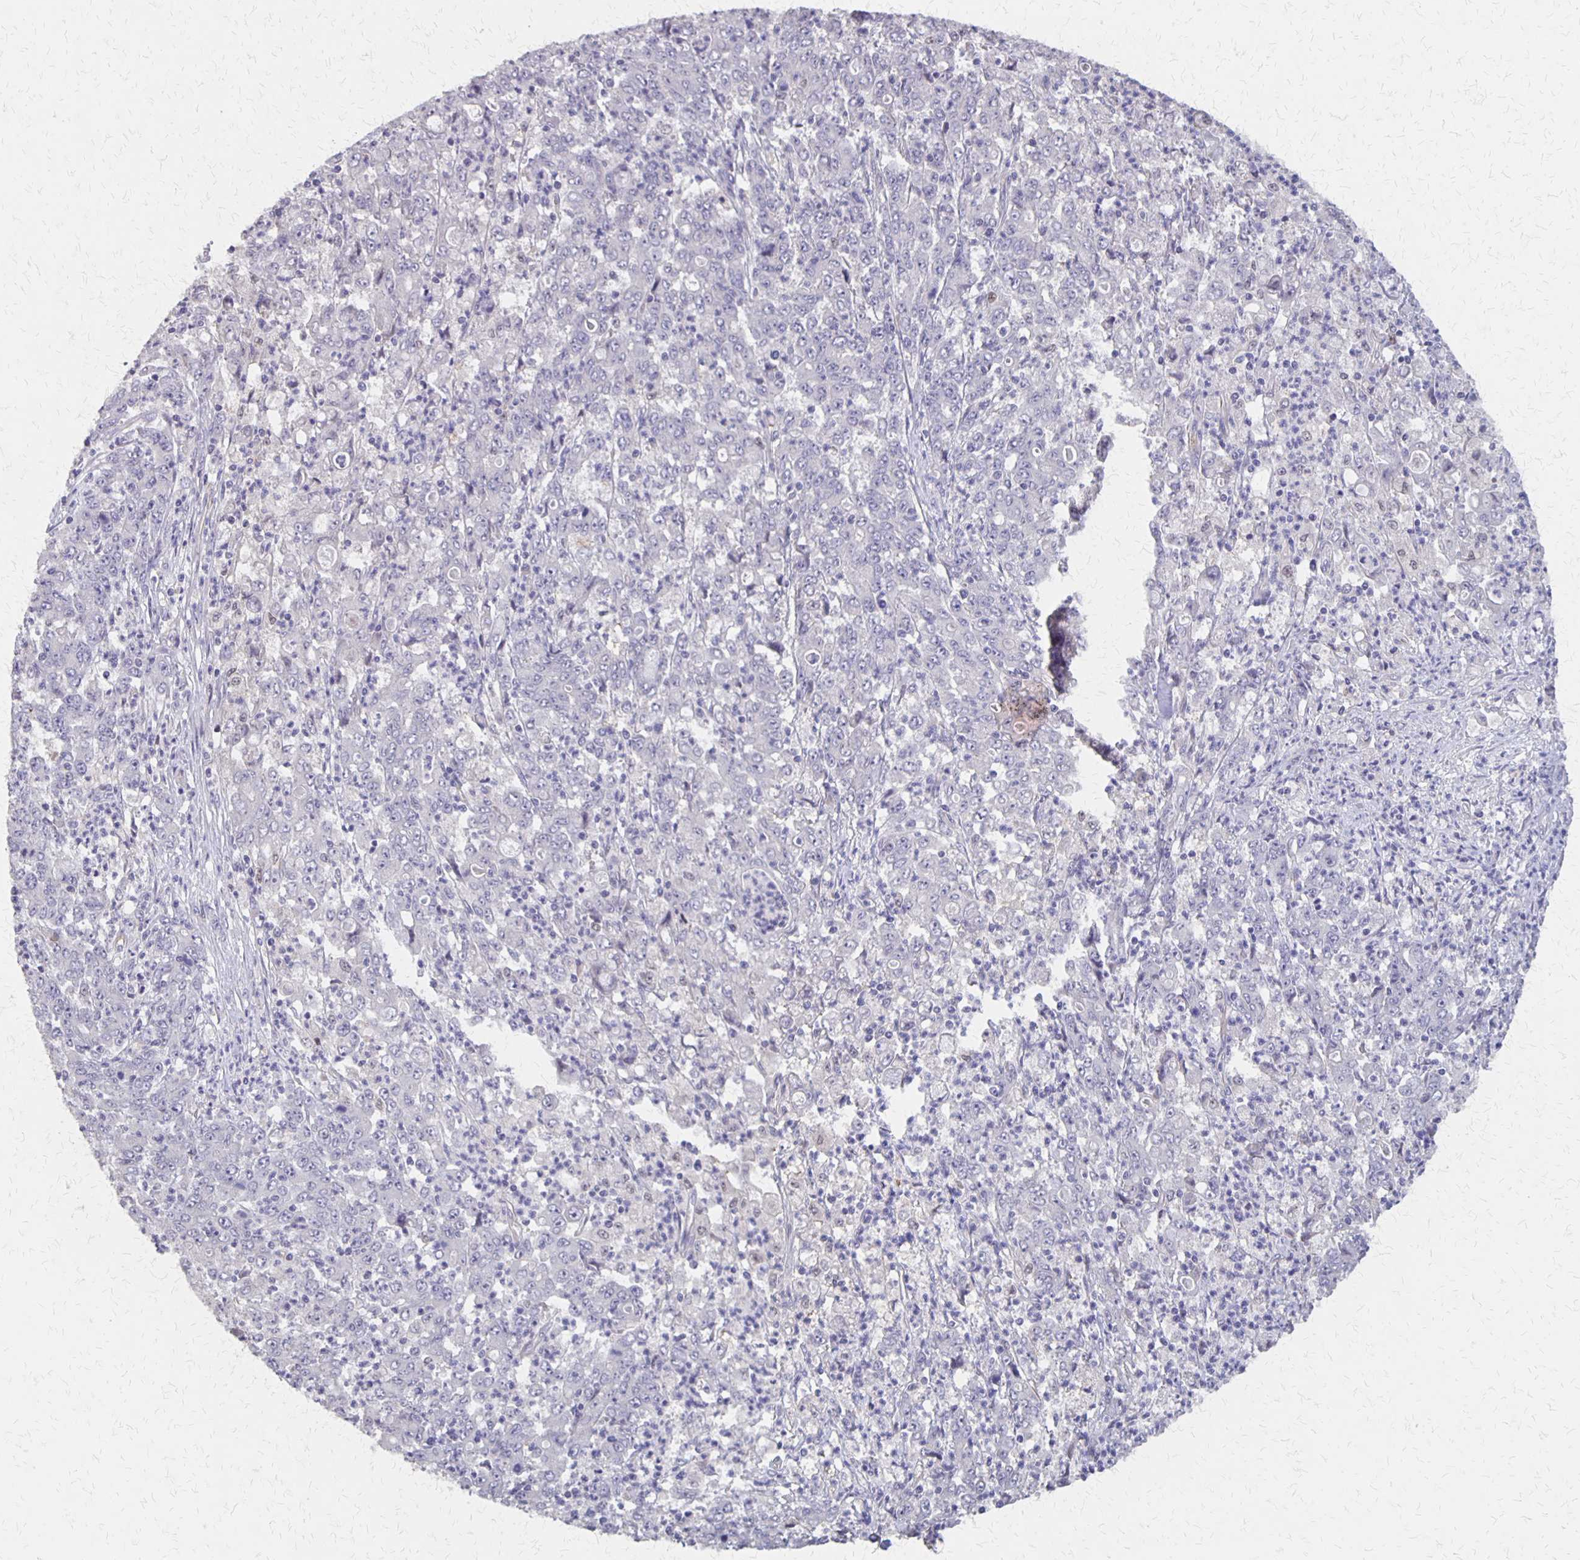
{"staining": {"intensity": "negative", "quantity": "none", "location": "none"}, "tissue": "stomach cancer", "cell_type": "Tumor cells", "image_type": "cancer", "snomed": [{"axis": "morphology", "description": "Adenocarcinoma, NOS"}, {"axis": "topography", "description": "Stomach, lower"}], "caption": "Immunohistochemical staining of stomach cancer (adenocarcinoma) exhibits no significant expression in tumor cells. The staining is performed using DAB brown chromogen with nuclei counter-stained in using hematoxylin.", "gene": "NOG", "patient": {"sex": "female", "age": 71}}